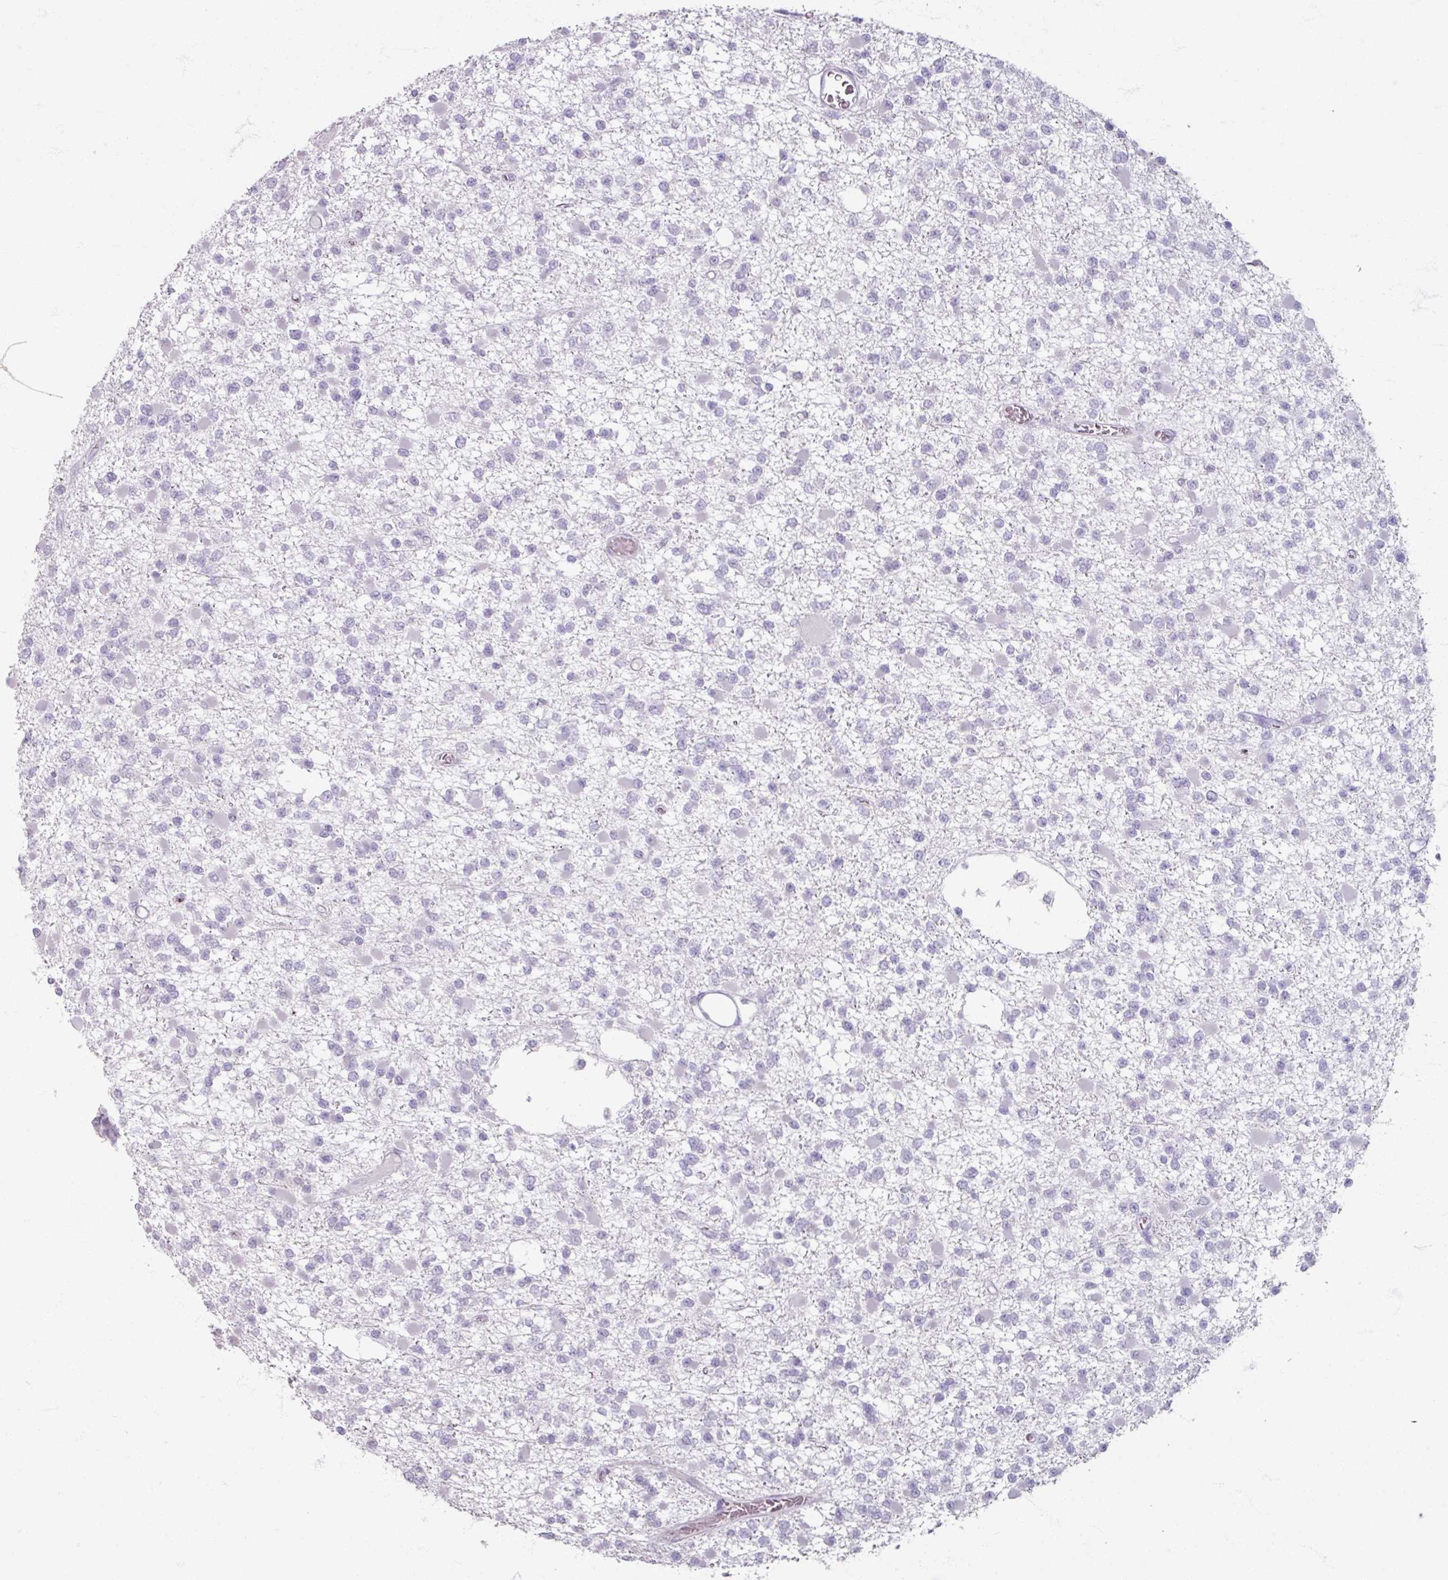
{"staining": {"intensity": "negative", "quantity": "none", "location": "none"}, "tissue": "glioma", "cell_type": "Tumor cells", "image_type": "cancer", "snomed": [{"axis": "morphology", "description": "Glioma, malignant, Low grade"}, {"axis": "topography", "description": "Brain"}], "caption": "IHC of malignant glioma (low-grade) reveals no expression in tumor cells.", "gene": "PTPRC", "patient": {"sex": "female", "age": 22}}